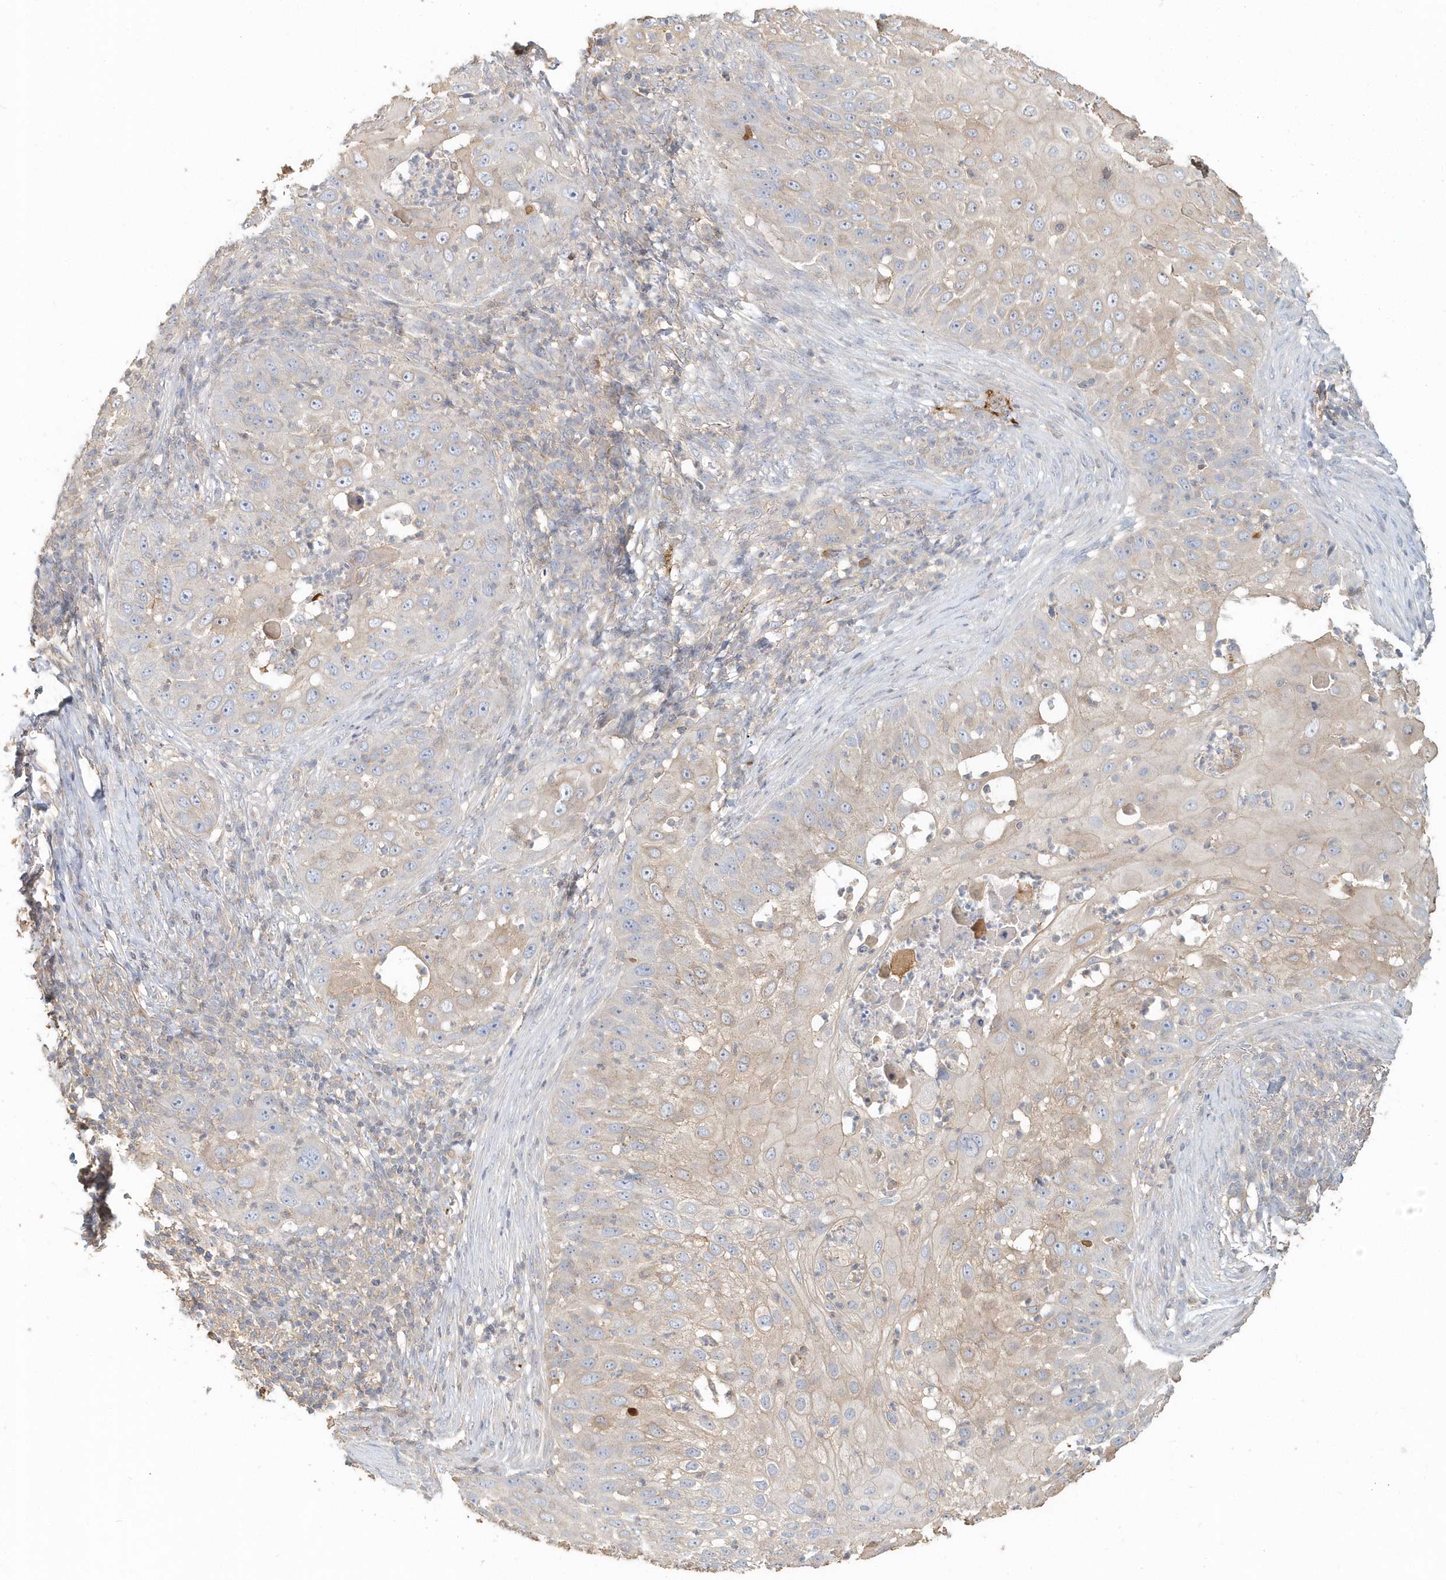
{"staining": {"intensity": "weak", "quantity": "25%-75%", "location": "cytoplasmic/membranous"}, "tissue": "skin cancer", "cell_type": "Tumor cells", "image_type": "cancer", "snomed": [{"axis": "morphology", "description": "Squamous cell carcinoma, NOS"}, {"axis": "topography", "description": "Skin"}], "caption": "A brown stain labels weak cytoplasmic/membranous expression of a protein in human skin cancer tumor cells.", "gene": "MMRN1", "patient": {"sex": "female", "age": 44}}